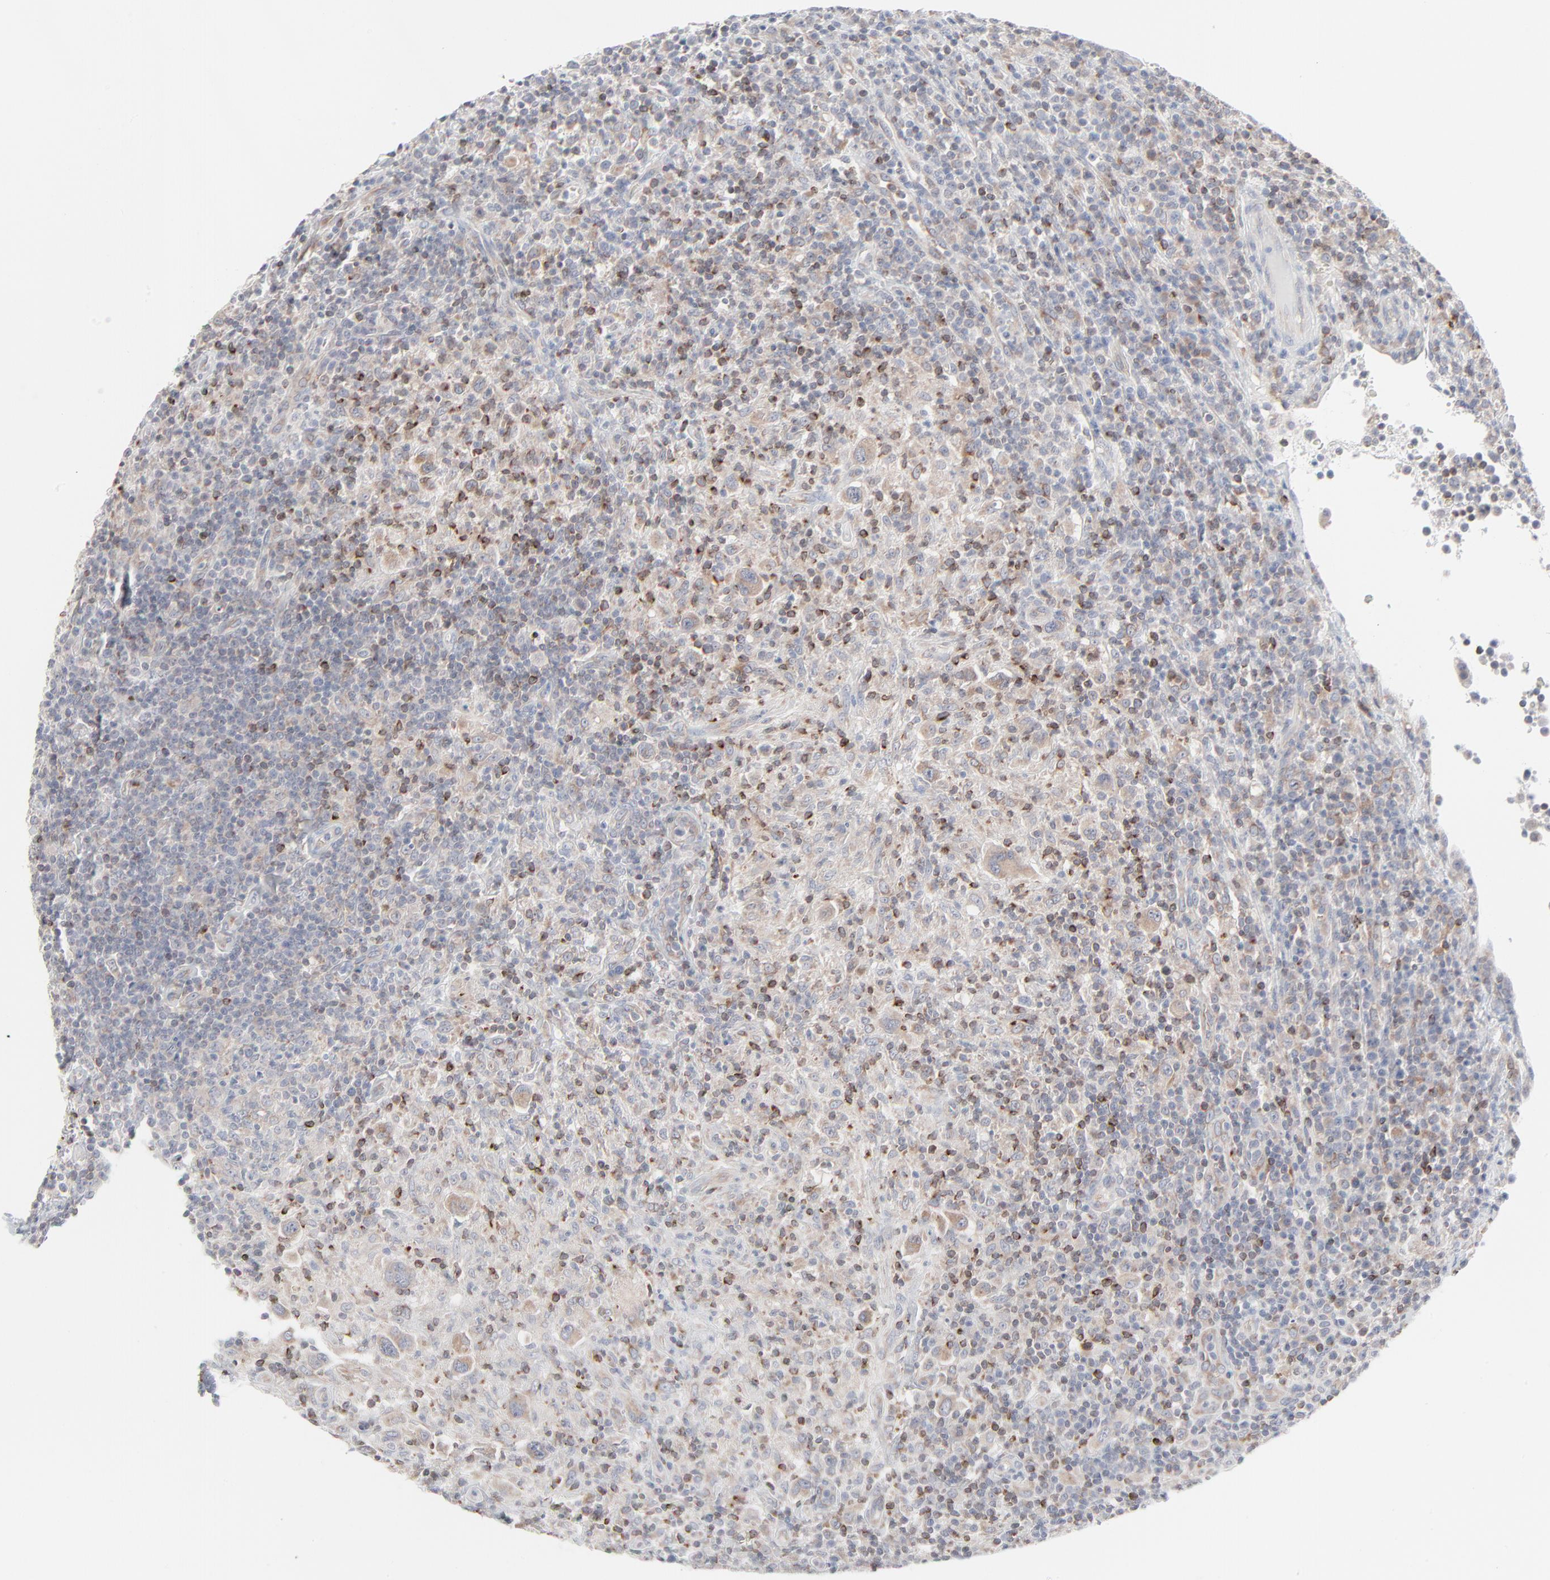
{"staining": {"intensity": "weak", "quantity": "25%-75%", "location": "cytoplasmic/membranous"}, "tissue": "lymphoma", "cell_type": "Tumor cells", "image_type": "cancer", "snomed": [{"axis": "morphology", "description": "Hodgkin's disease, NOS"}, {"axis": "topography", "description": "Lymph node"}], "caption": "Human Hodgkin's disease stained for a protein (brown) displays weak cytoplasmic/membranous positive expression in about 25%-75% of tumor cells.", "gene": "KDSR", "patient": {"sex": "male", "age": 65}}